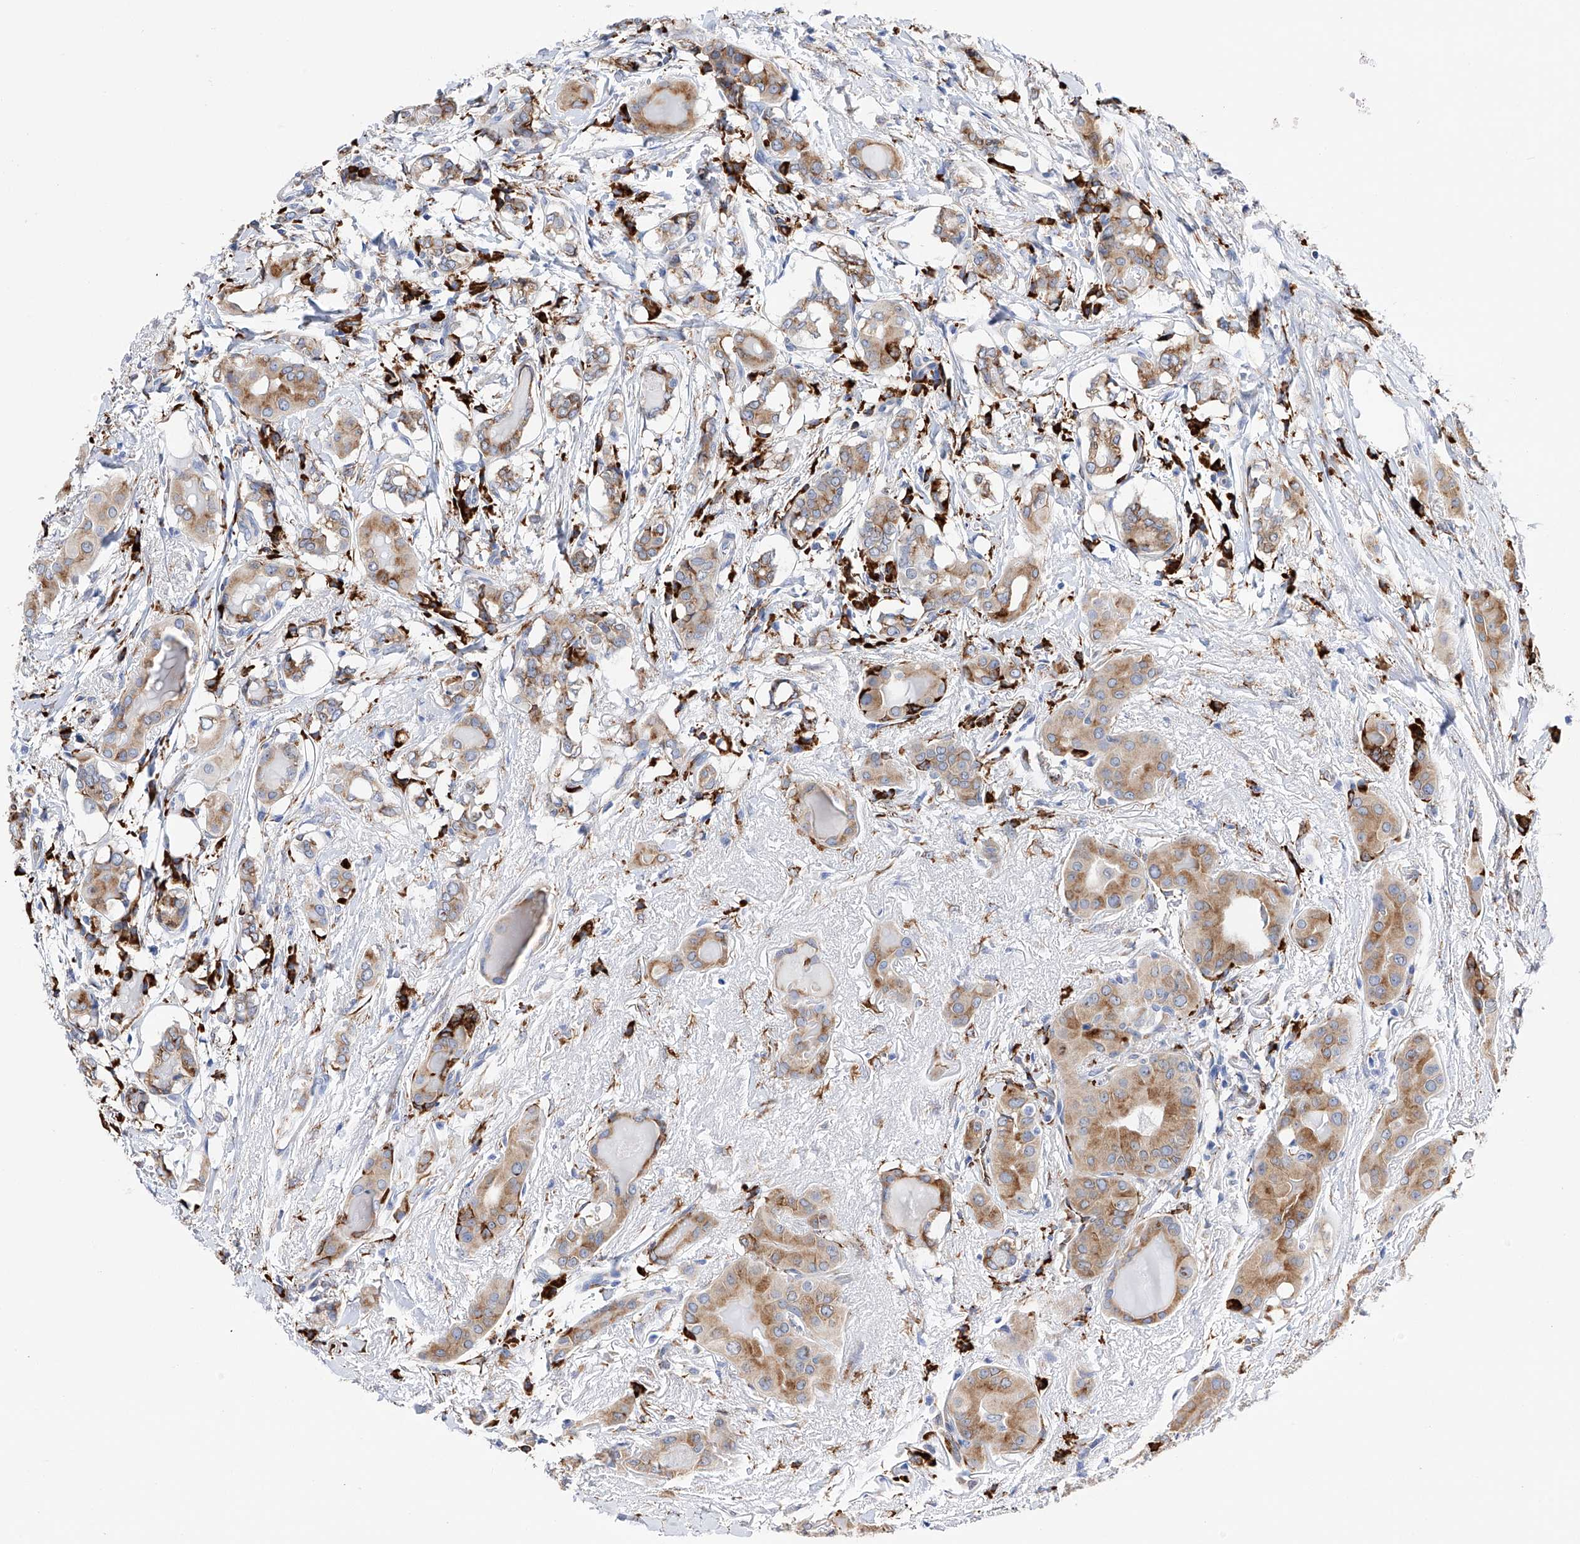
{"staining": {"intensity": "moderate", "quantity": ">75%", "location": "cytoplasmic/membranous"}, "tissue": "thyroid cancer", "cell_type": "Tumor cells", "image_type": "cancer", "snomed": [{"axis": "morphology", "description": "Papillary adenocarcinoma, NOS"}, {"axis": "topography", "description": "Thyroid gland"}], "caption": "Papillary adenocarcinoma (thyroid) stained with a protein marker demonstrates moderate staining in tumor cells.", "gene": "PDIA5", "patient": {"sex": "male", "age": 33}}